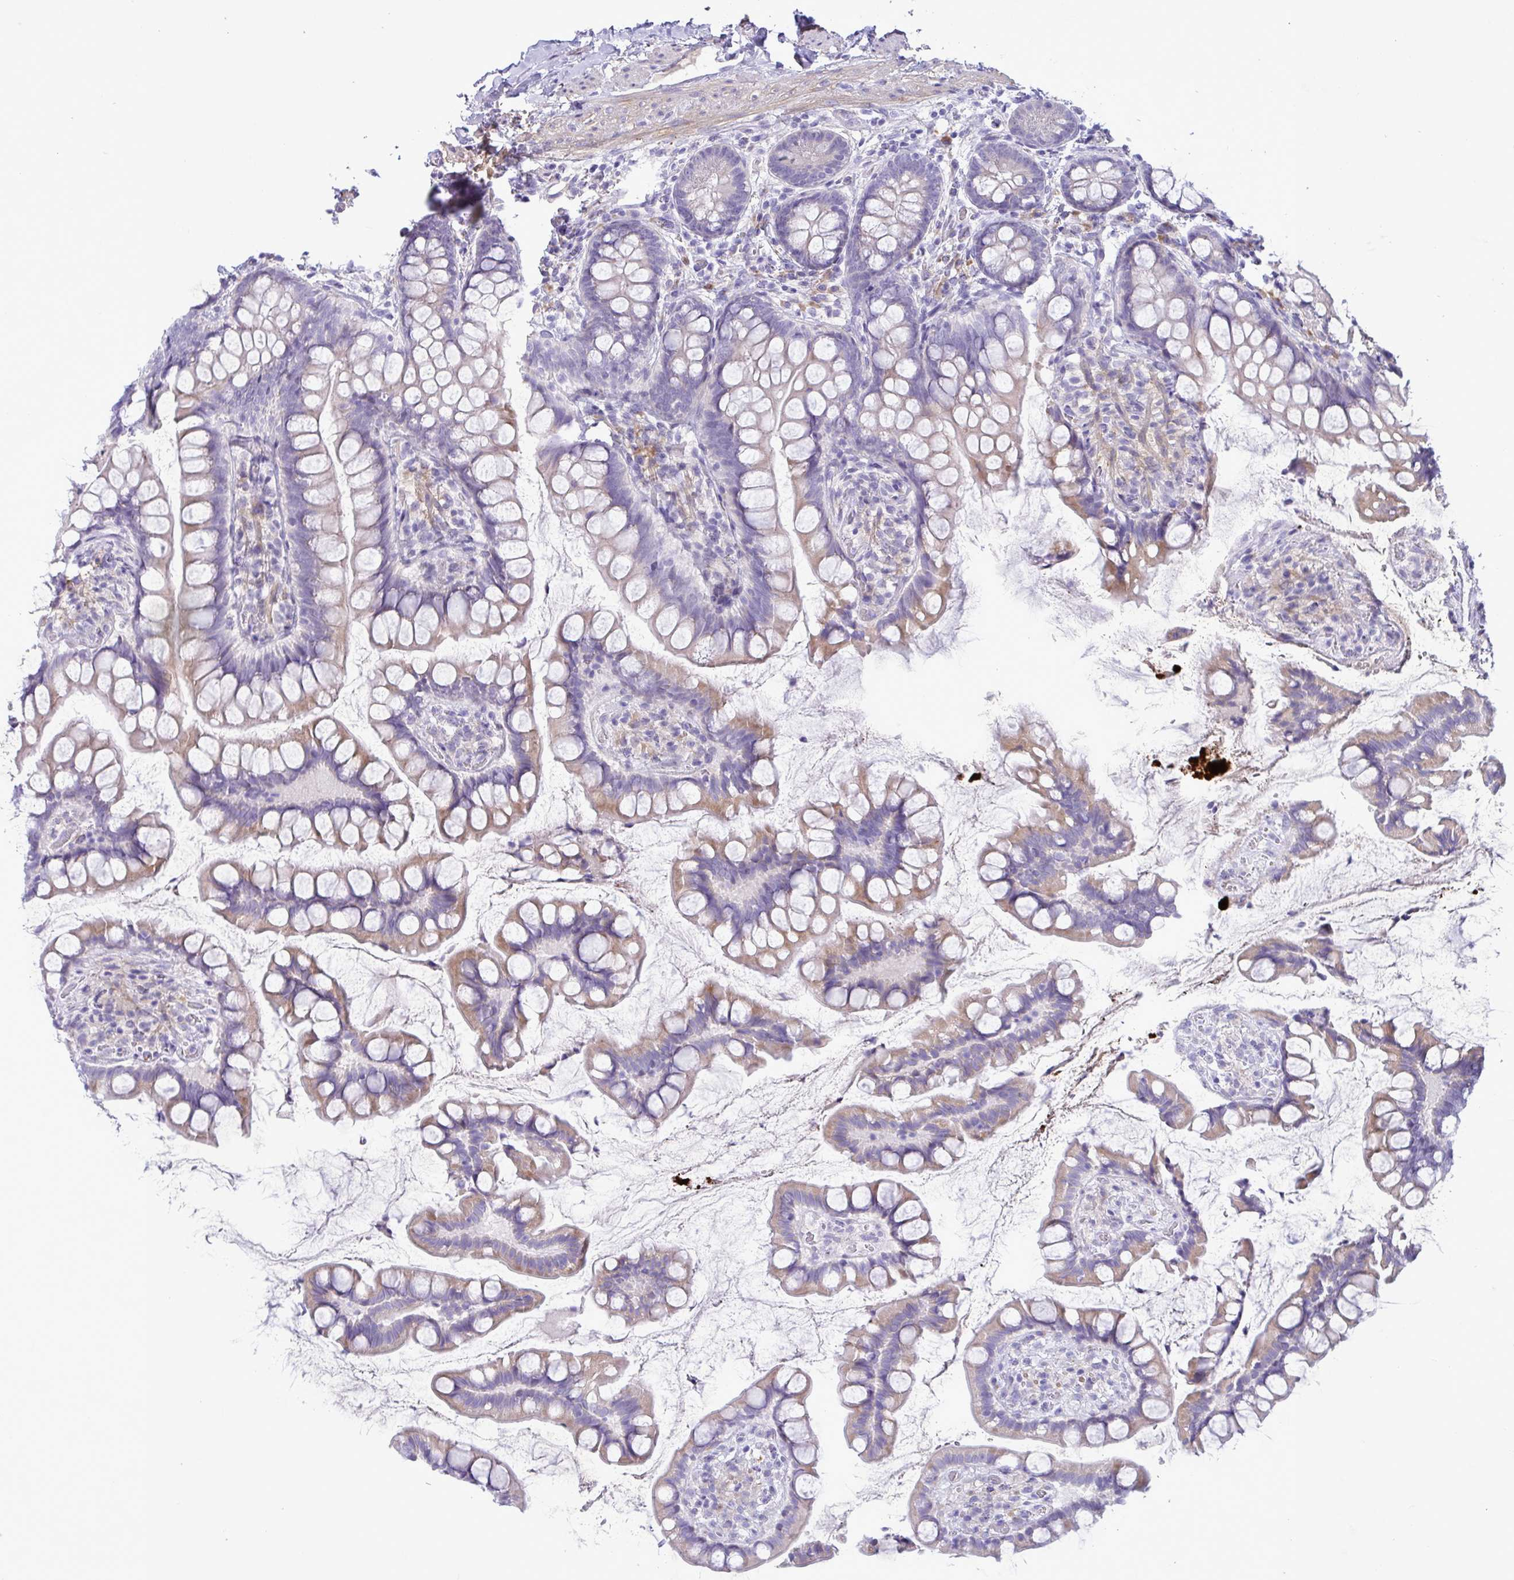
{"staining": {"intensity": "weak", "quantity": "25%-75%", "location": "cytoplasmic/membranous"}, "tissue": "small intestine", "cell_type": "Glandular cells", "image_type": "normal", "snomed": [{"axis": "morphology", "description": "Normal tissue, NOS"}, {"axis": "topography", "description": "Small intestine"}], "caption": "Weak cytoplasmic/membranous staining for a protein is present in about 25%-75% of glandular cells of unremarkable small intestine using immunohistochemistry (IHC).", "gene": "FAM86B1", "patient": {"sex": "male", "age": 70}}